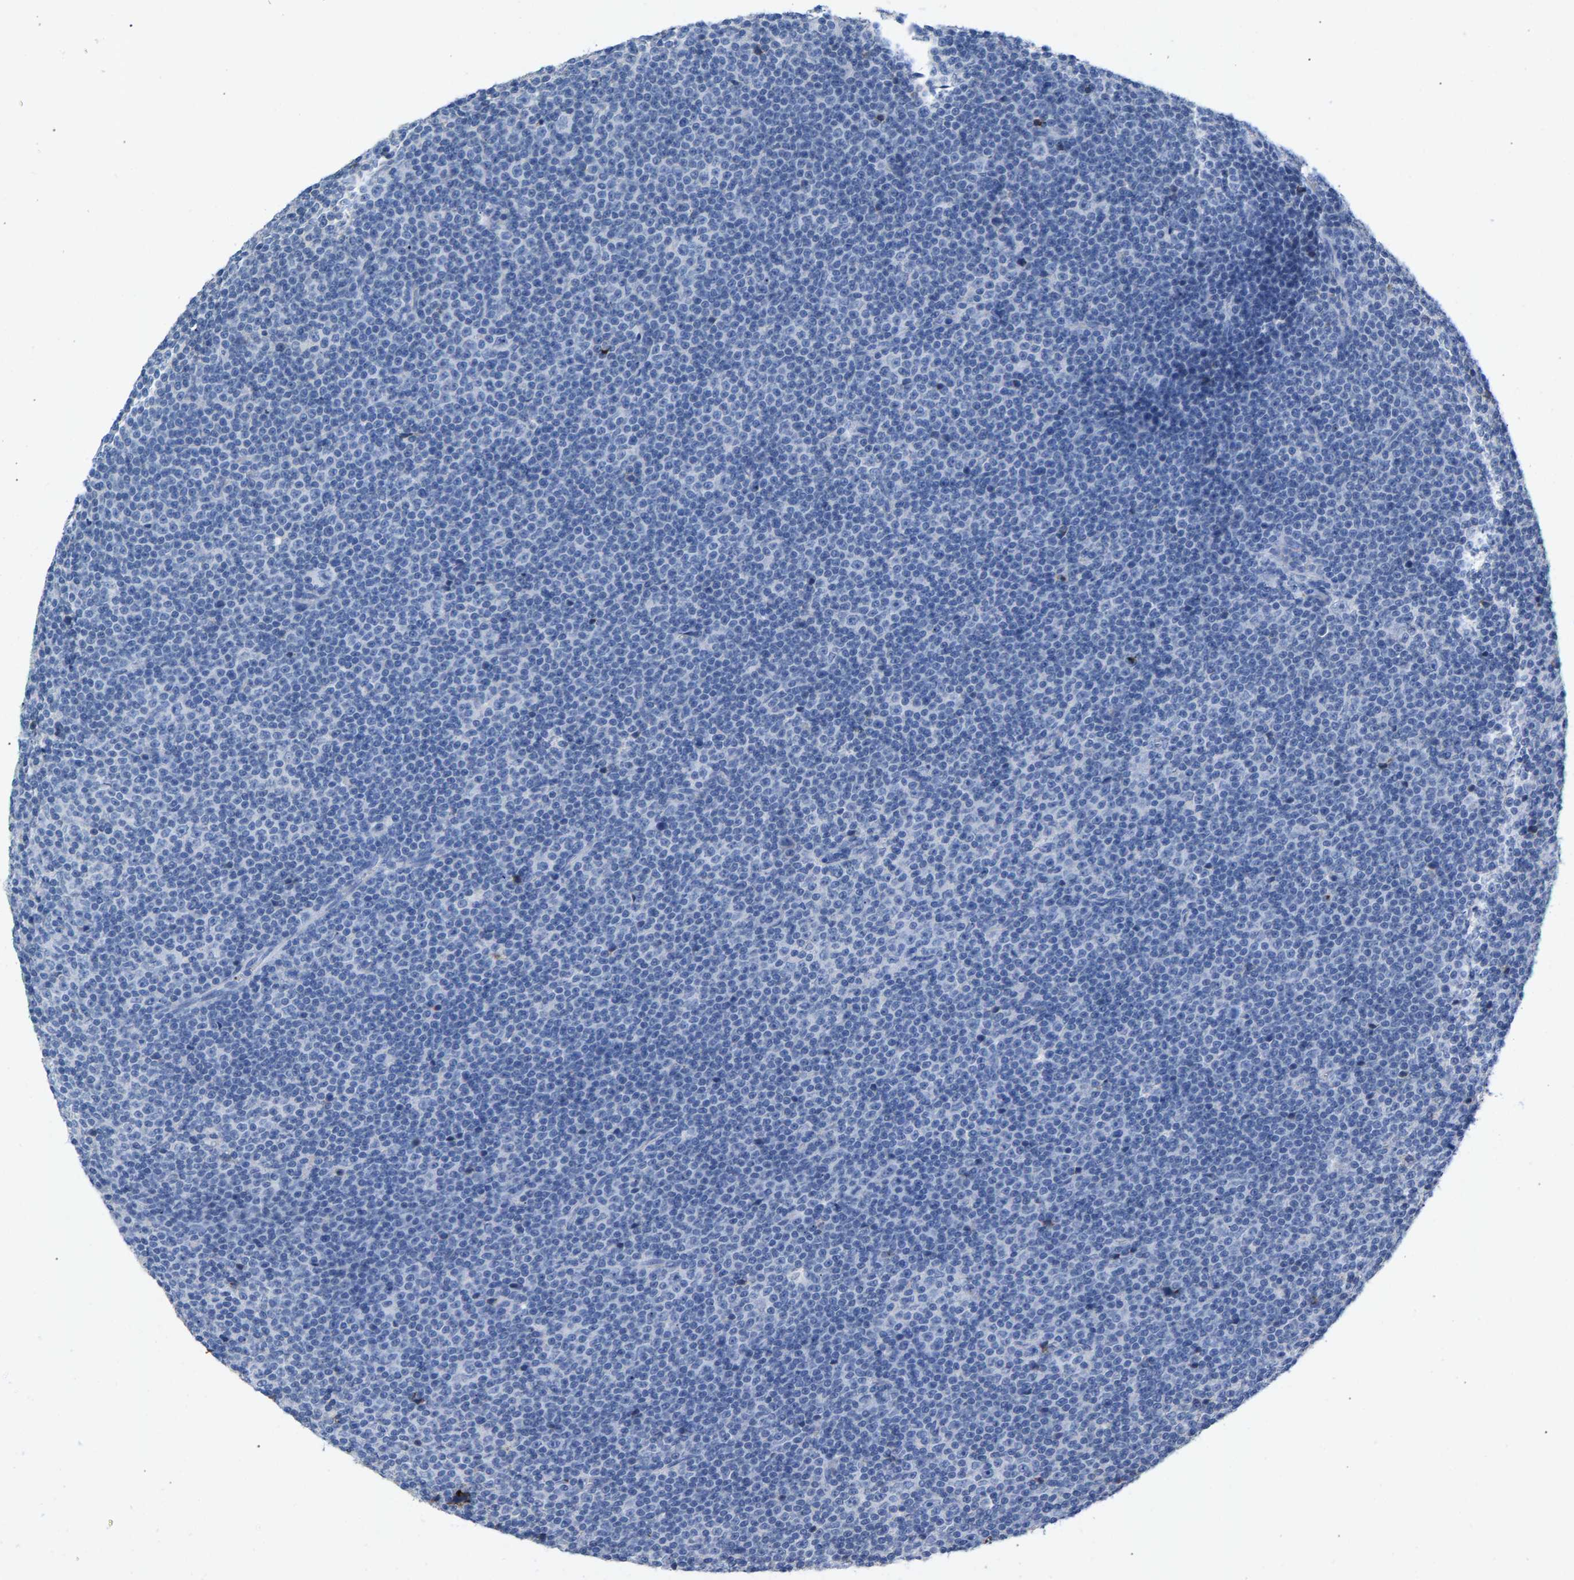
{"staining": {"intensity": "negative", "quantity": "none", "location": "none"}, "tissue": "lymphoma", "cell_type": "Tumor cells", "image_type": "cancer", "snomed": [{"axis": "morphology", "description": "Malignant lymphoma, non-Hodgkin's type, Low grade"}, {"axis": "topography", "description": "Lymph node"}], "caption": "High power microscopy micrograph of an IHC photomicrograph of malignant lymphoma, non-Hodgkin's type (low-grade), revealing no significant staining in tumor cells.", "gene": "APOH", "patient": {"sex": "female", "age": 67}}